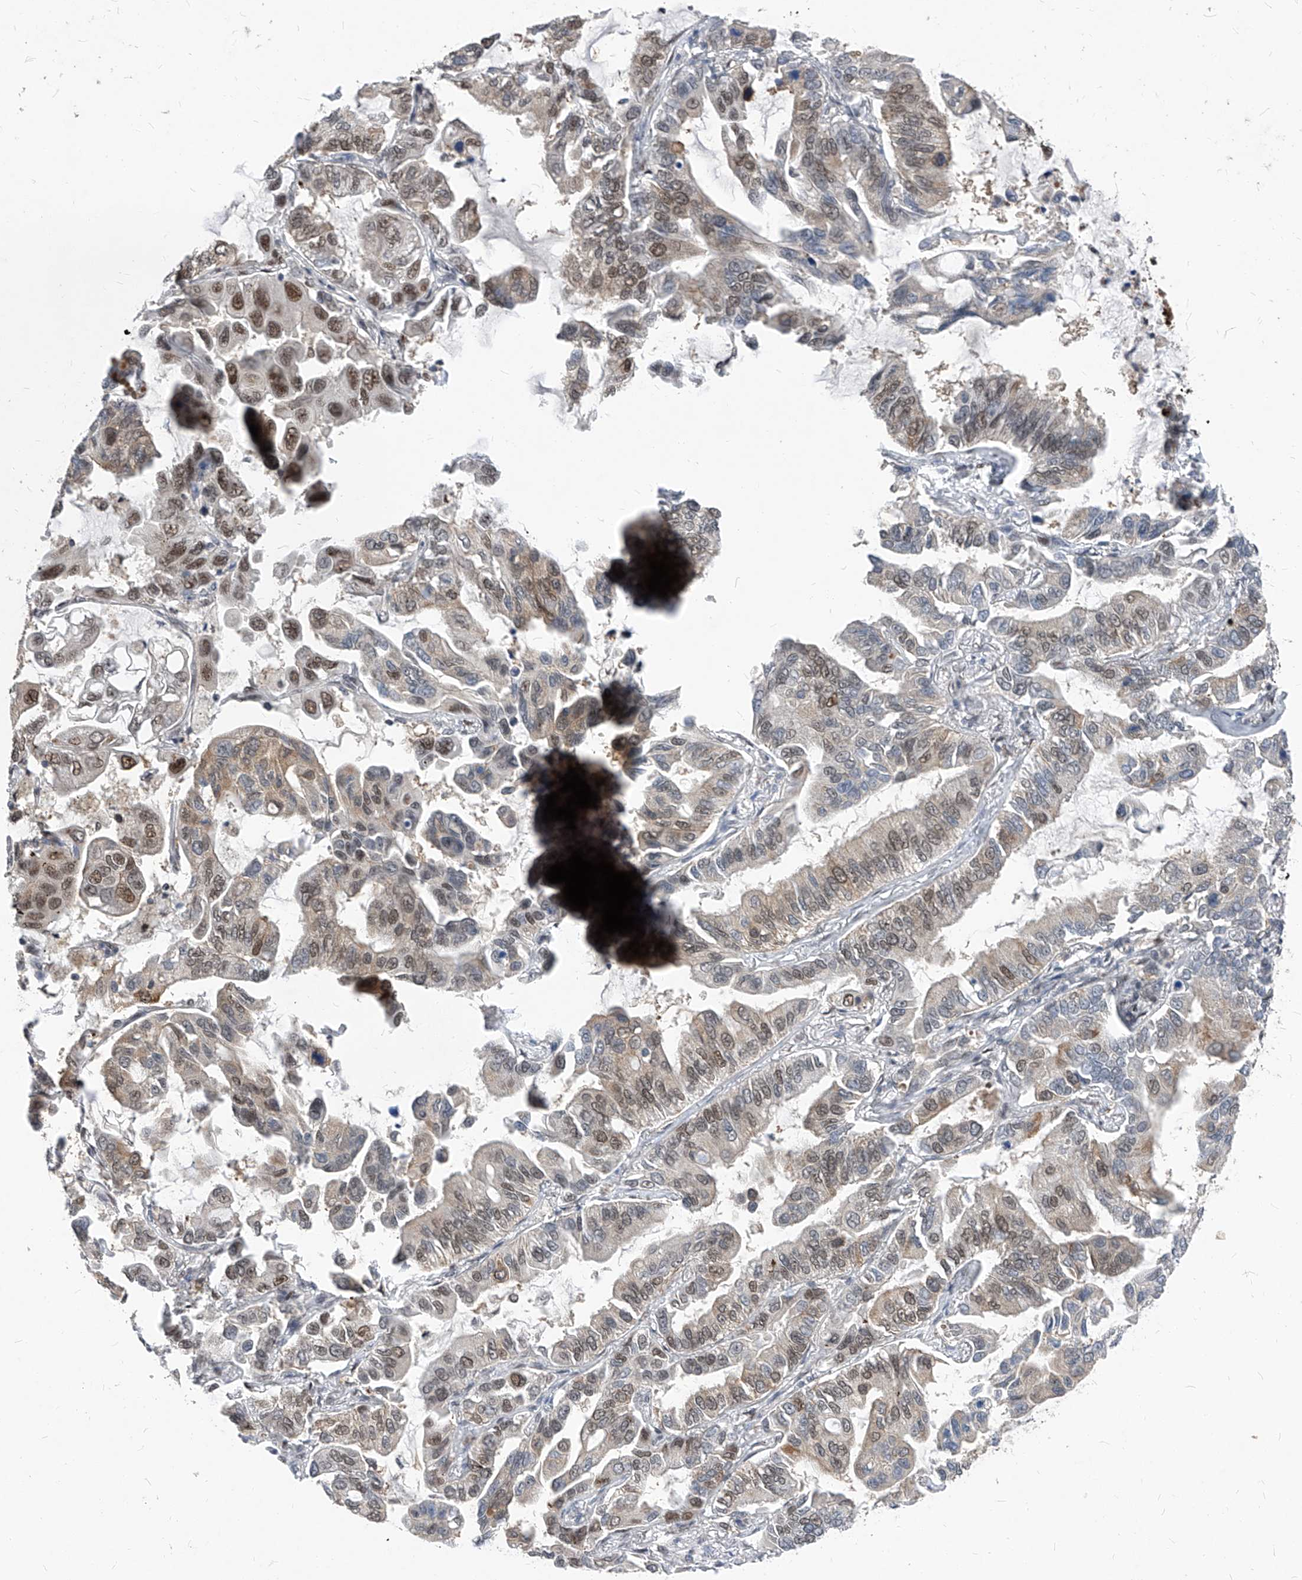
{"staining": {"intensity": "moderate", "quantity": "<25%", "location": "cytoplasmic/membranous,nuclear"}, "tissue": "lung cancer", "cell_type": "Tumor cells", "image_type": "cancer", "snomed": [{"axis": "morphology", "description": "Adenocarcinoma, NOS"}, {"axis": "topography", "description": "Lung"}], "caption": "Immunohistochemistry image of neoplastic tissue: lung adenocarcinoma stained using immunohistochemistry reveals low levels of moderate protein expression localized specifically in the cytoplasmic/membranous and nuclear of tumor cells, appearing as a cytoplasmic/membranous and nuclear brown color.", "gene": "KPNB1", "patient": {"sex": "male", "age": 64}}